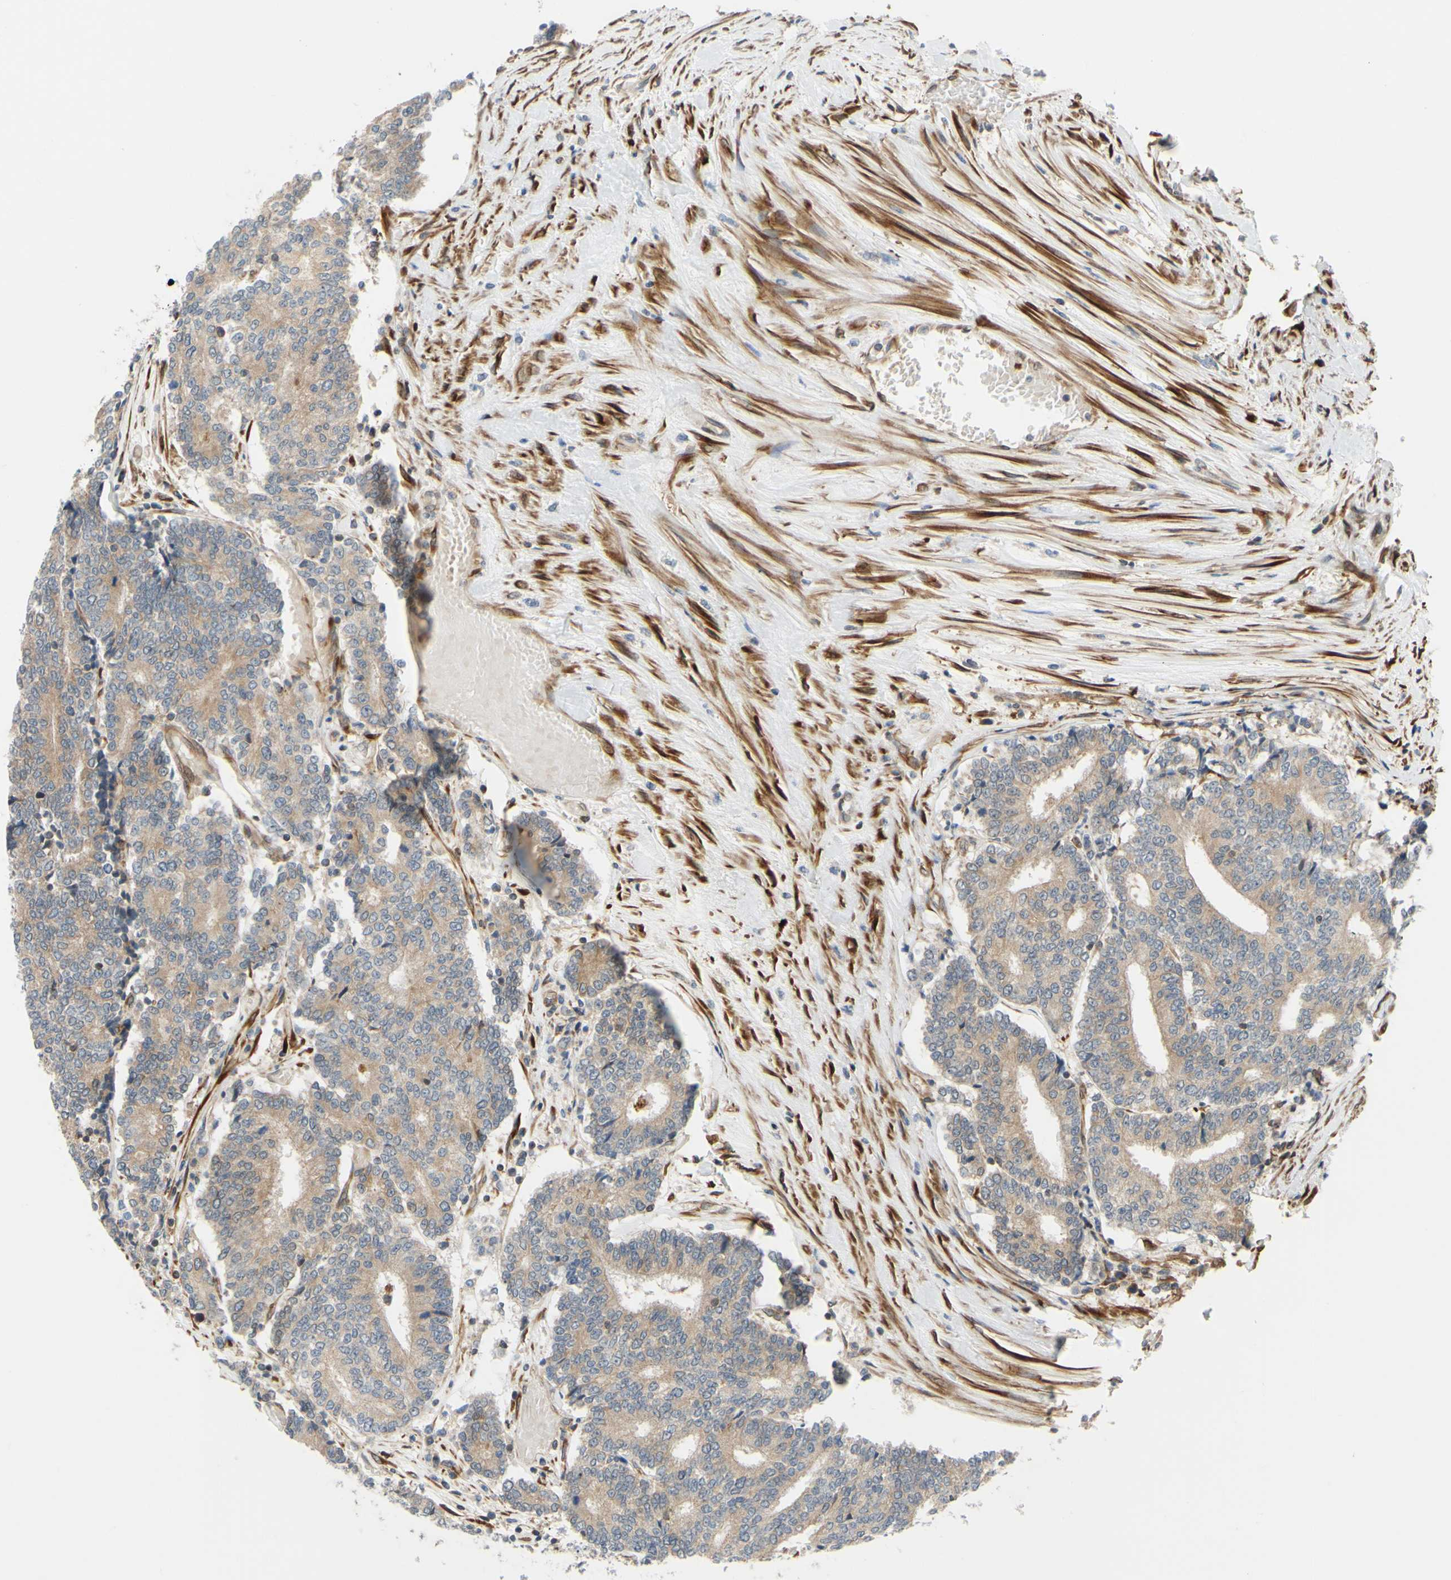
{"staining": {"intensity": "weak", "quantity": ">75%", "location": "cytoplasmic/membranous"}, "tissue": "prostate cancer", "cell_type": "Tumor cells", "image_type": "cancer", "snomed": [{"axis": "morphology", "description": "Normal tissue, NOS"}, {"axis": "morphology", "description": "Adenocarcinoma, High grade"}, {"axis": "topography", "description": "Prostate"}, {"axis": "topography", "description": "Seminal veicle"}], "caption": "High-power microscopy captured an IHC photomicrograph of prostate cancer, revealing weak cytoplasmic/membranous positivity in about >75% of tumor cells. (Stains: DAB in brown, nuclei in blue, Microscopy: brightfield microscopy at high magnification).", "gene": "PRAF2", "patient": {"sex": "male", "age": 55}}